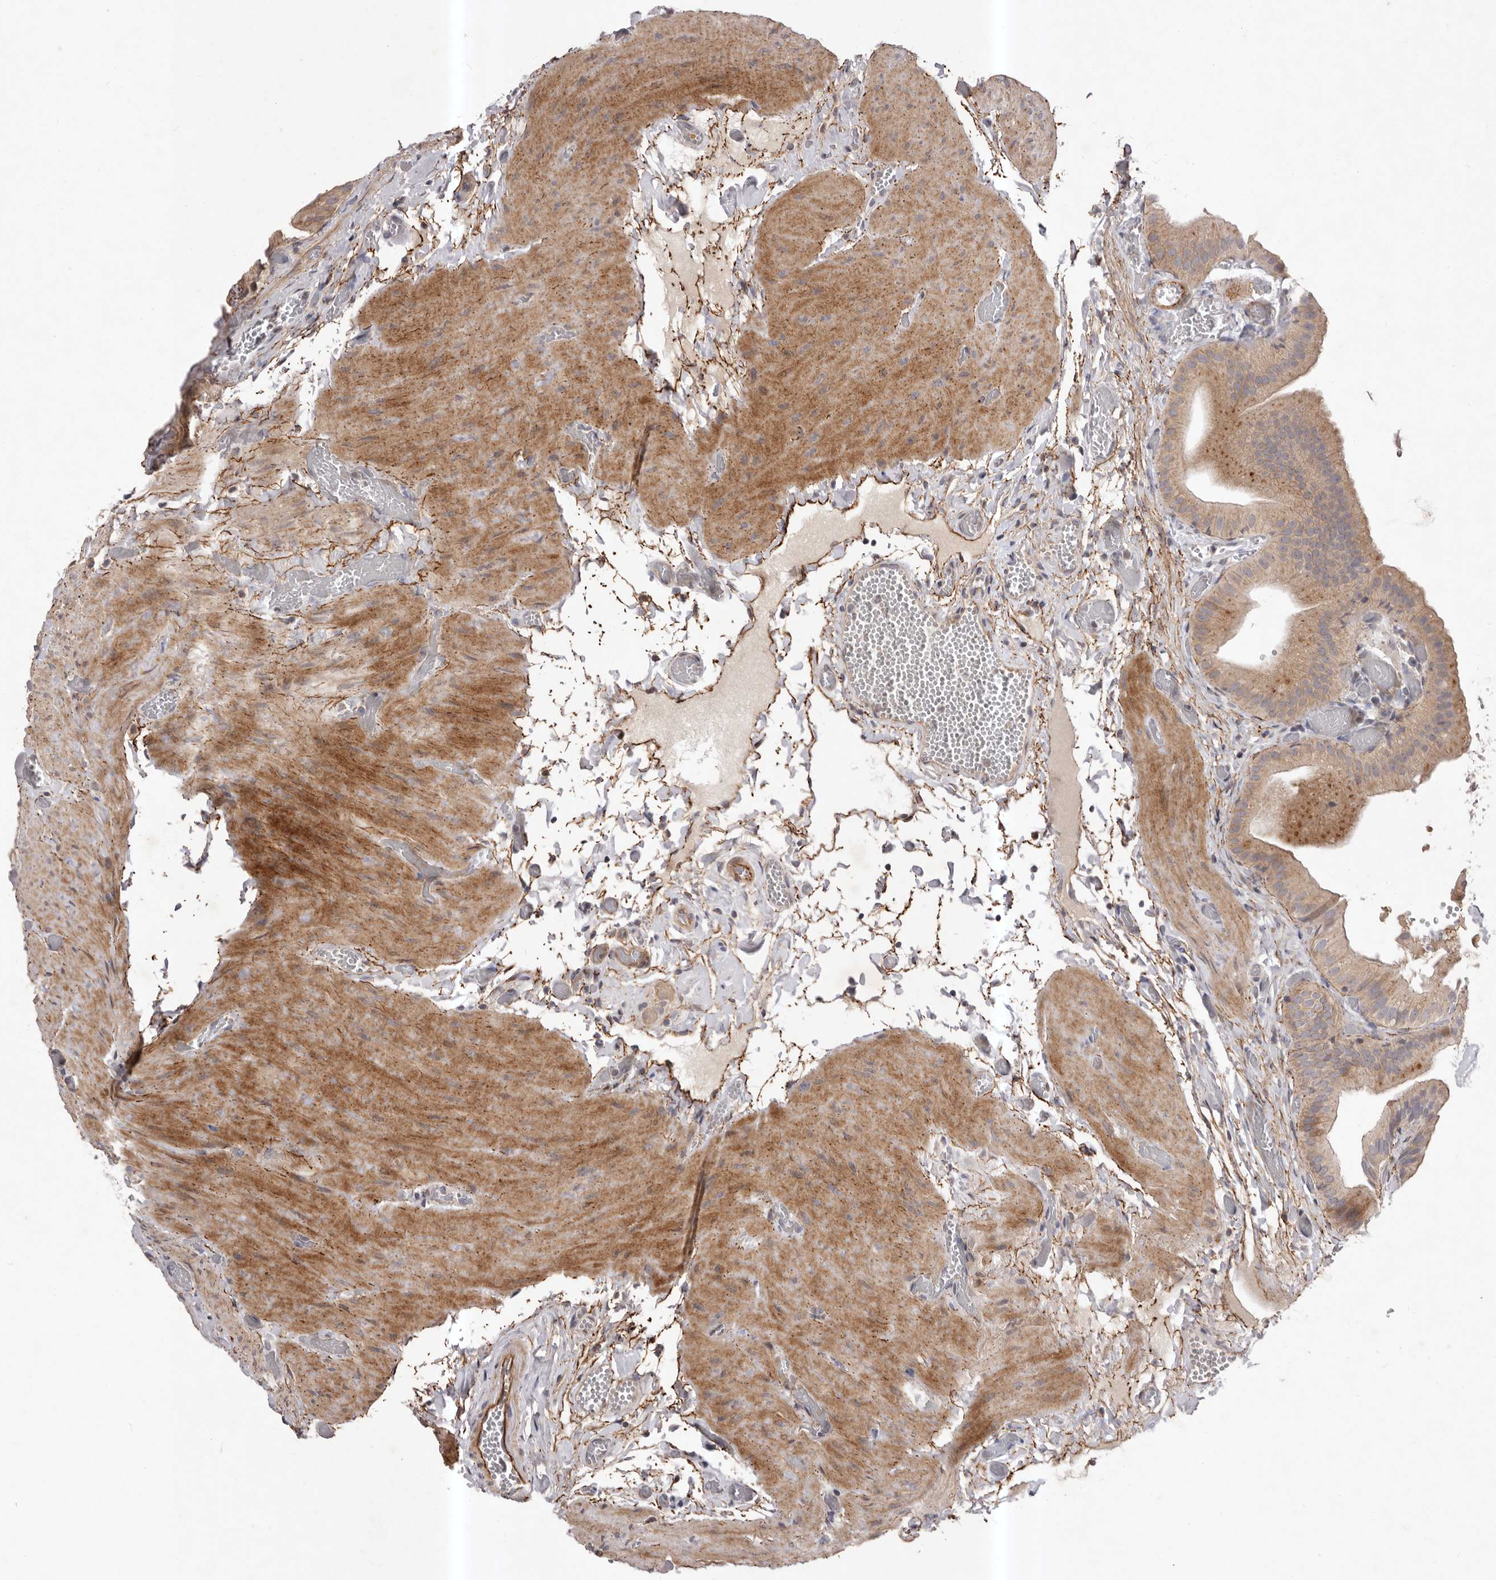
{"staining": {"intensity": "moderate", "quantity": ">75%", "location": "cytoplasmic/membranous"}, "tissue": "gallbladder", "cell_type": "Glandular cells", "image_type": "normal", "snomed": [{"axis": "morphology", "description": "Normal tissue, NOS"}, {"axis": "topography", "description": "Gallbladder"}], "caption": "Gallbladder stained for a protein (brown) reveals moderate cytoplasmic/membranous positive staining in approximately >75% of glandular cells.", "gene": "HBS1L", "patient": {"sex": "female", "age": 64}}